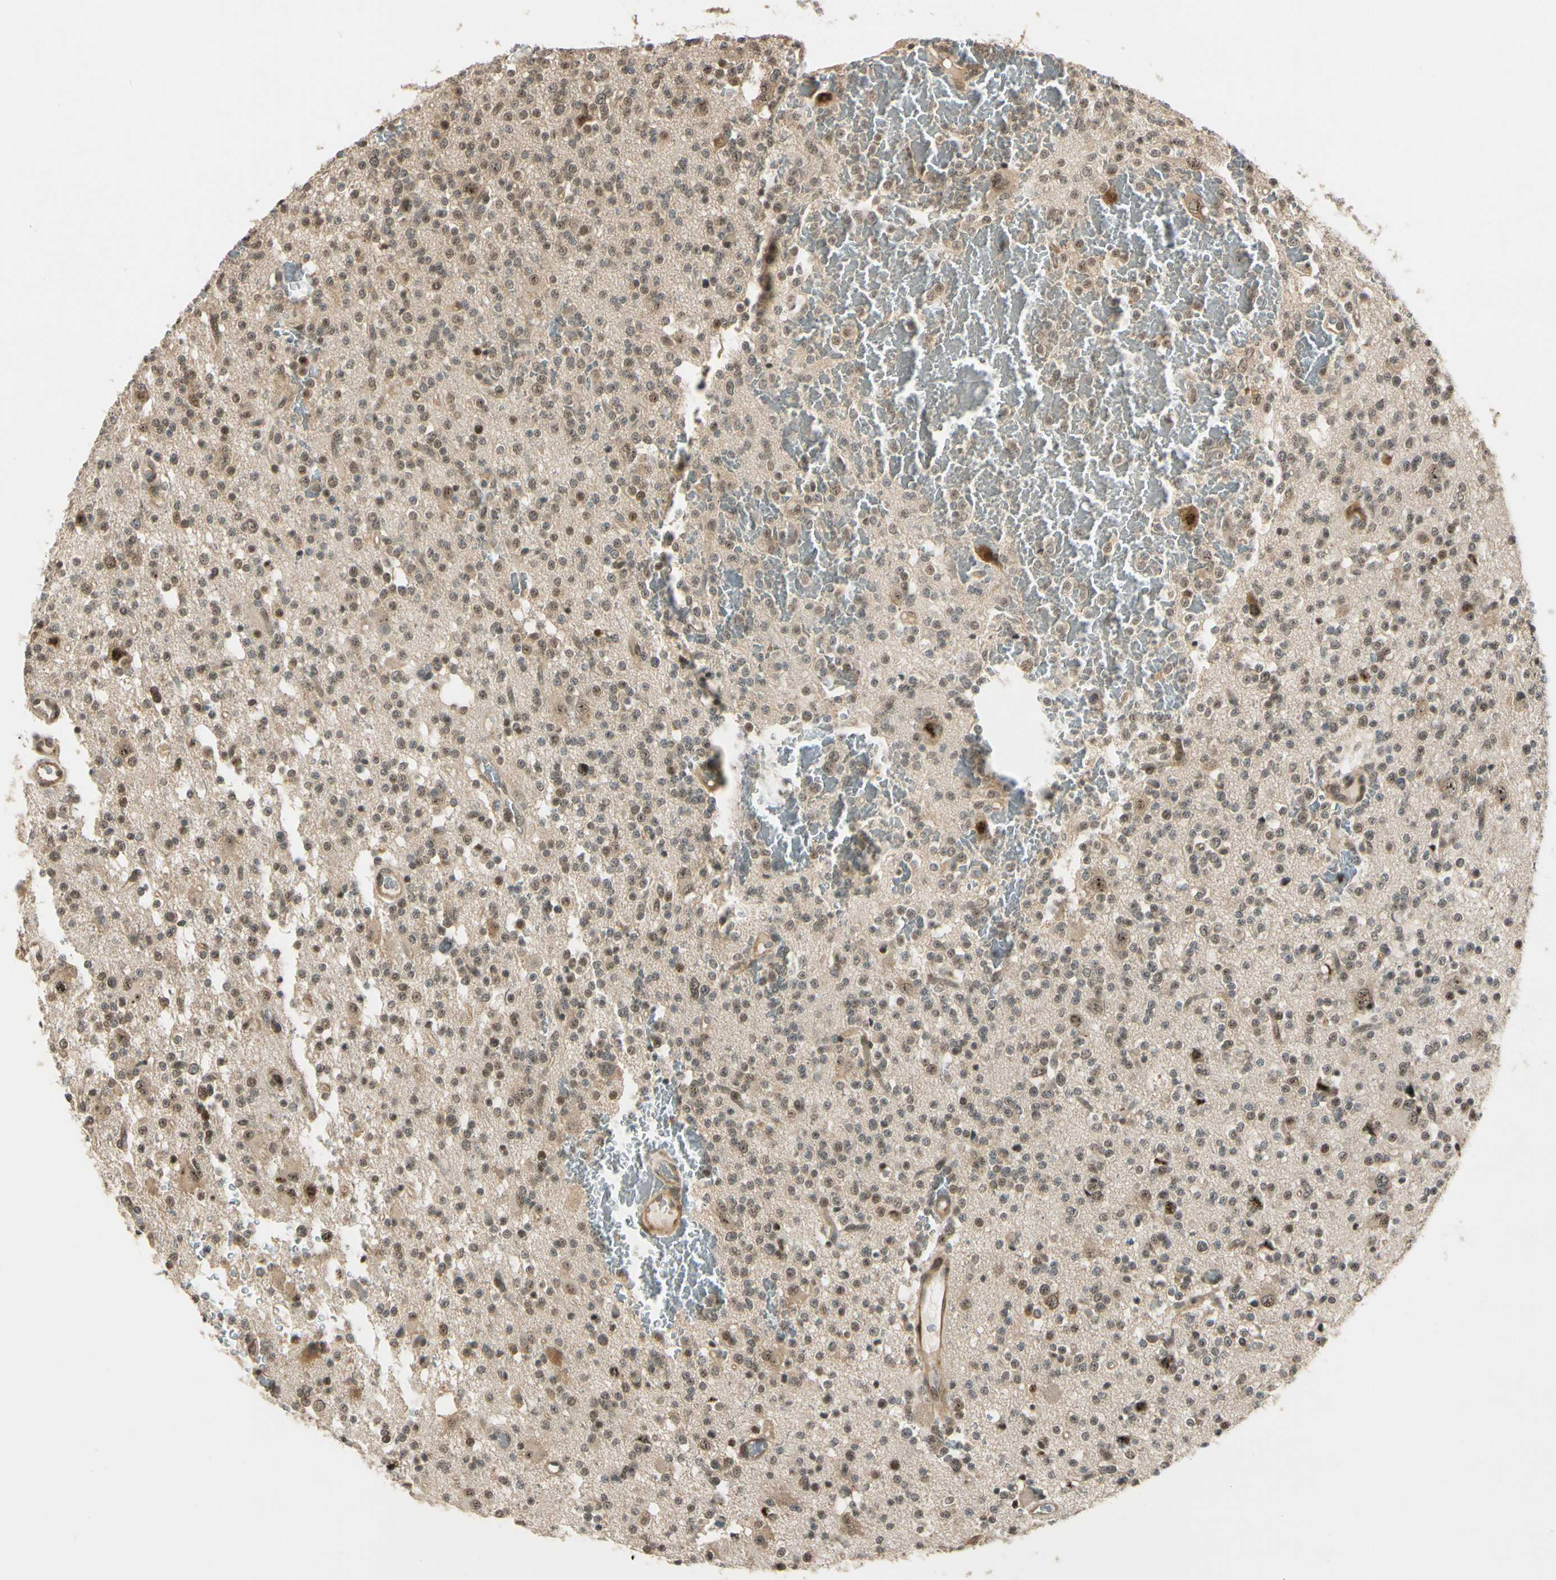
{"staining": {"intensity": "moderate", "quantity": "25%-75%", "location": "cytoplasmic/membranous,nuclear"}, "tissue": "glioma", "cell_type": "Tumor cells", "image_type": "cancer", "snomed": [{"axis": "morphology", "description": "Glioma, malignant, High grade"}, {"axis": "topography", "description": "Brain"}], "caption": "Protein expression analysis of glioma shows moderate cytoplasmic/membranous and nuclear staining in about 25%-75% of tumor cells.", "gene": "MCPH1", "patient": {"sex": "male", "age": 47}}